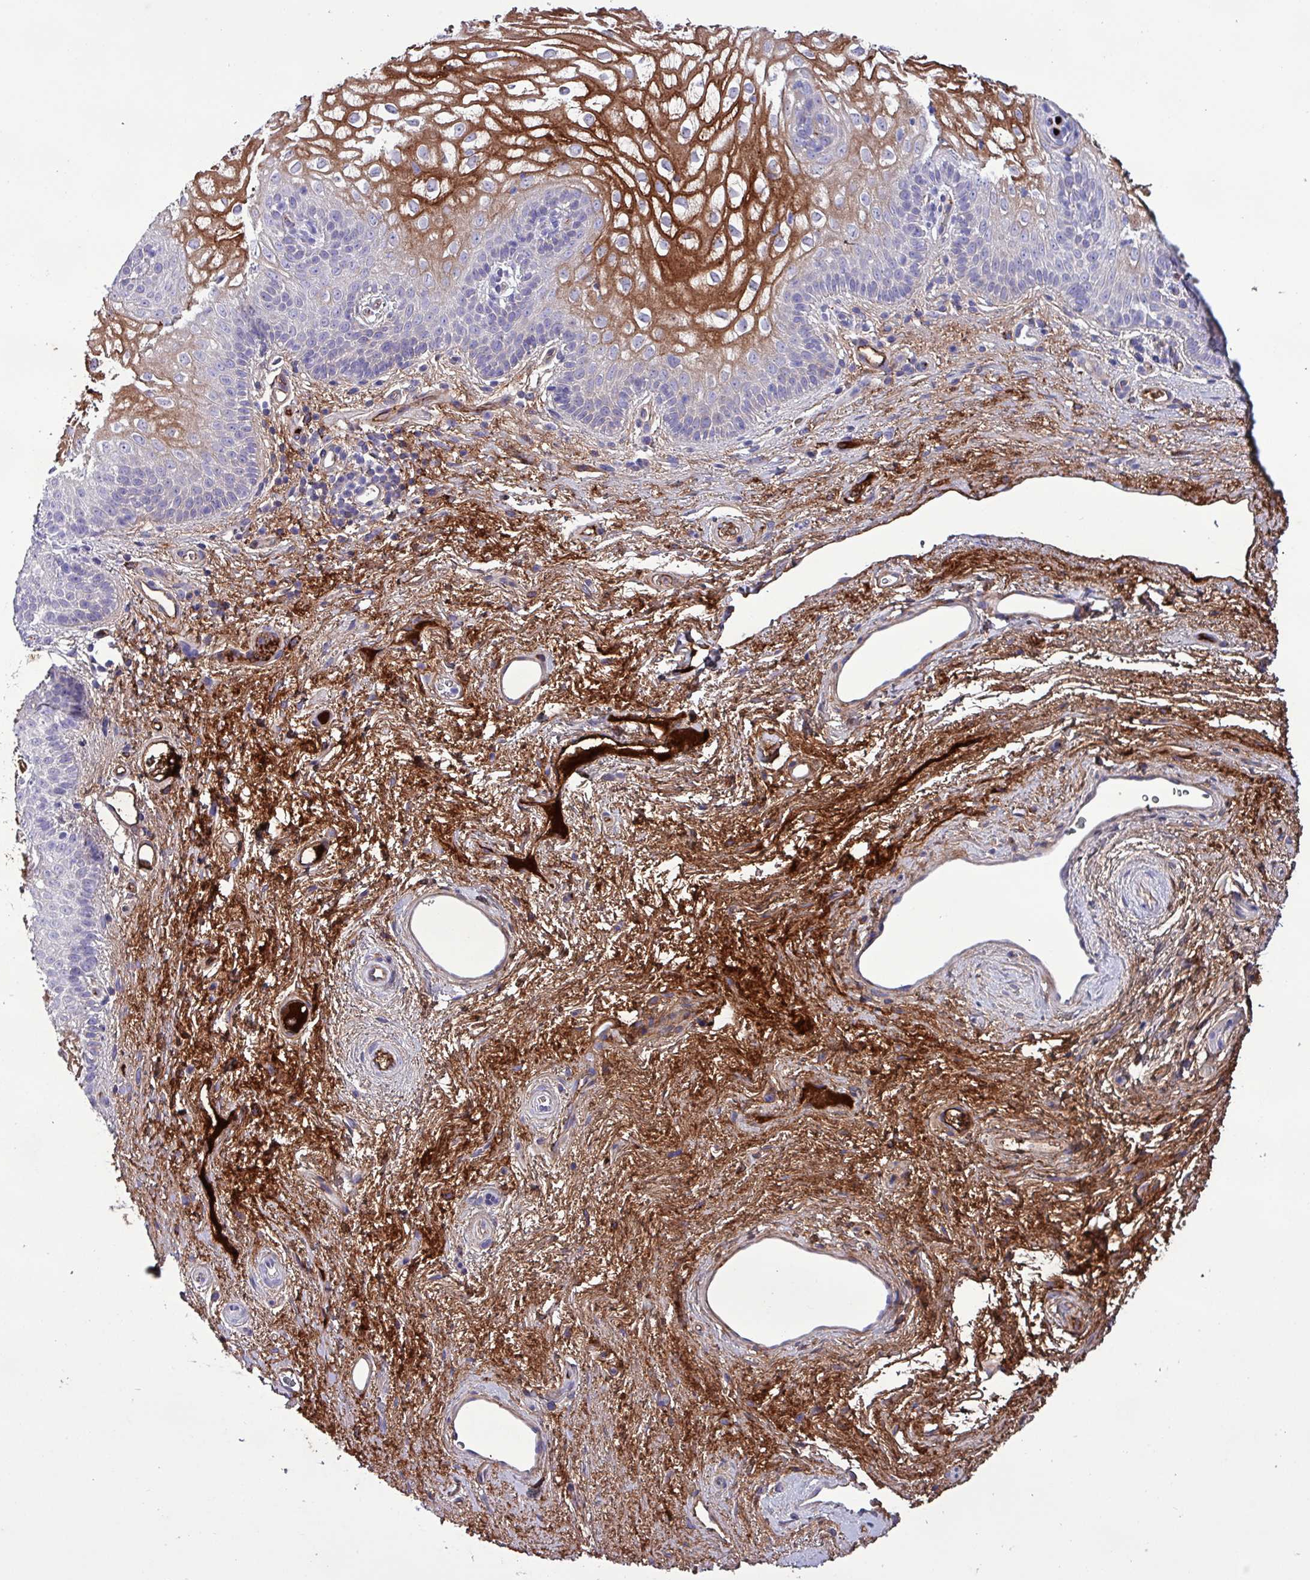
{"staining": {"intensity": "strong", "quantity": "<25%", "location": "cytoplasmic/membranous"}, "tissue": "vagina", "cell_type": "Squamous epithelial cells", "image_type": "normal", "snomed": [{"axis": "morphology", "description": "Normal tissue, NOS"}, {"axis": "topography", "description": "Vagina"}], "caption": "Protein staining of normal vagina demonstrates strong cytoplasmic/membranous positivity in approximately <25% of squamous epithelial cells. (DAB IHC with brightfield microscopy, high magnification).", "gene": "HPR", "patient": {"sex": "female", "age": 47}}